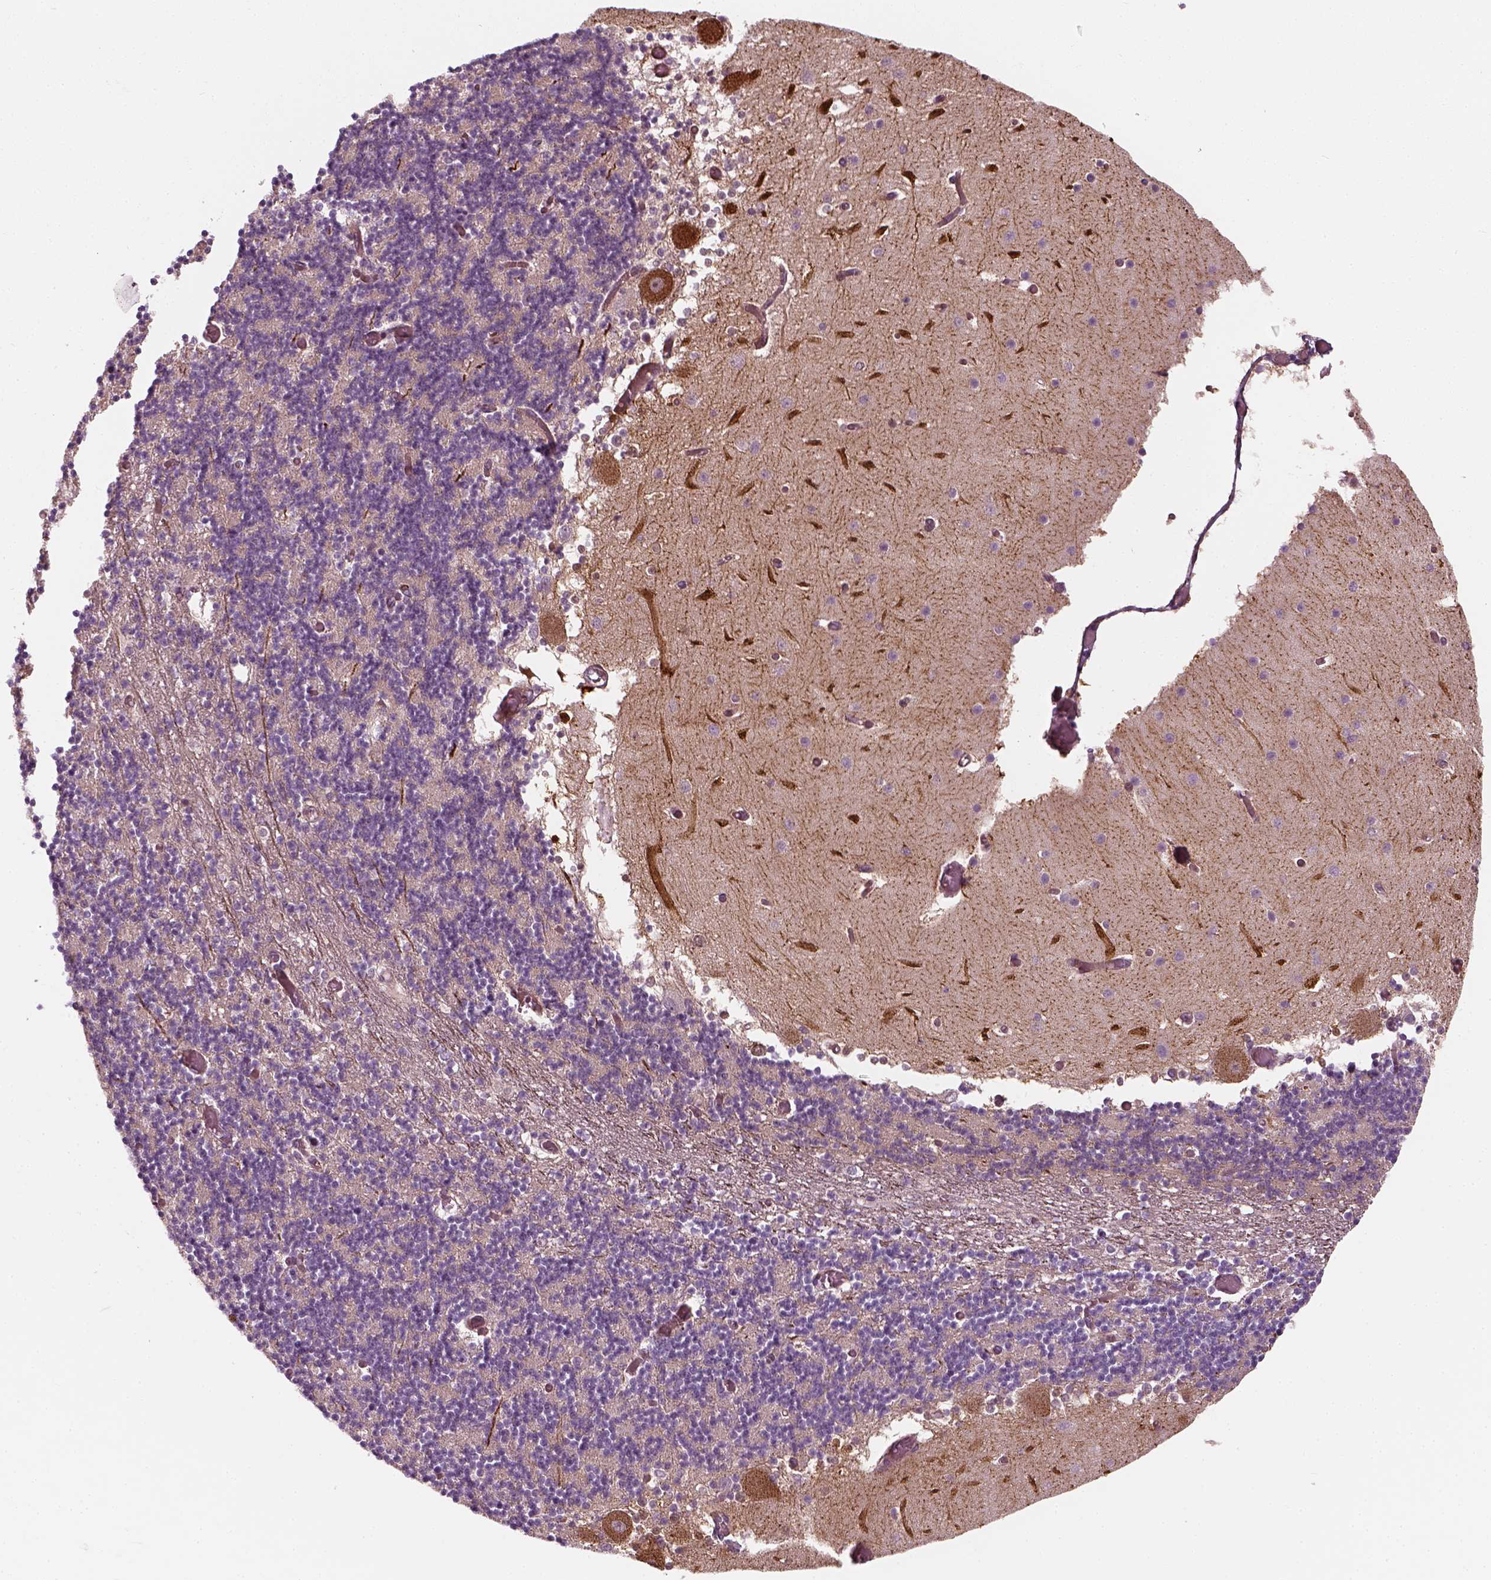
{"staining": {"intensity": "negative", "quantity": "none", "location": "none"}, "tissue": "cerebellum", "cell_type": "Cells in granular layer", "image_type": "normal", "snomed": [{"axis": "morphology", "description": "Normal tissue, NOS"}, {"axis": "topography", "description": "Cerebellum"}], "caption": "This is a photomicrograph of IHC staining of unremarkable cerebellum, which shows no expression in cells in granular layer.", "gene": "DNASE1L1", "patient": {"sex": "female", "age": 28}}